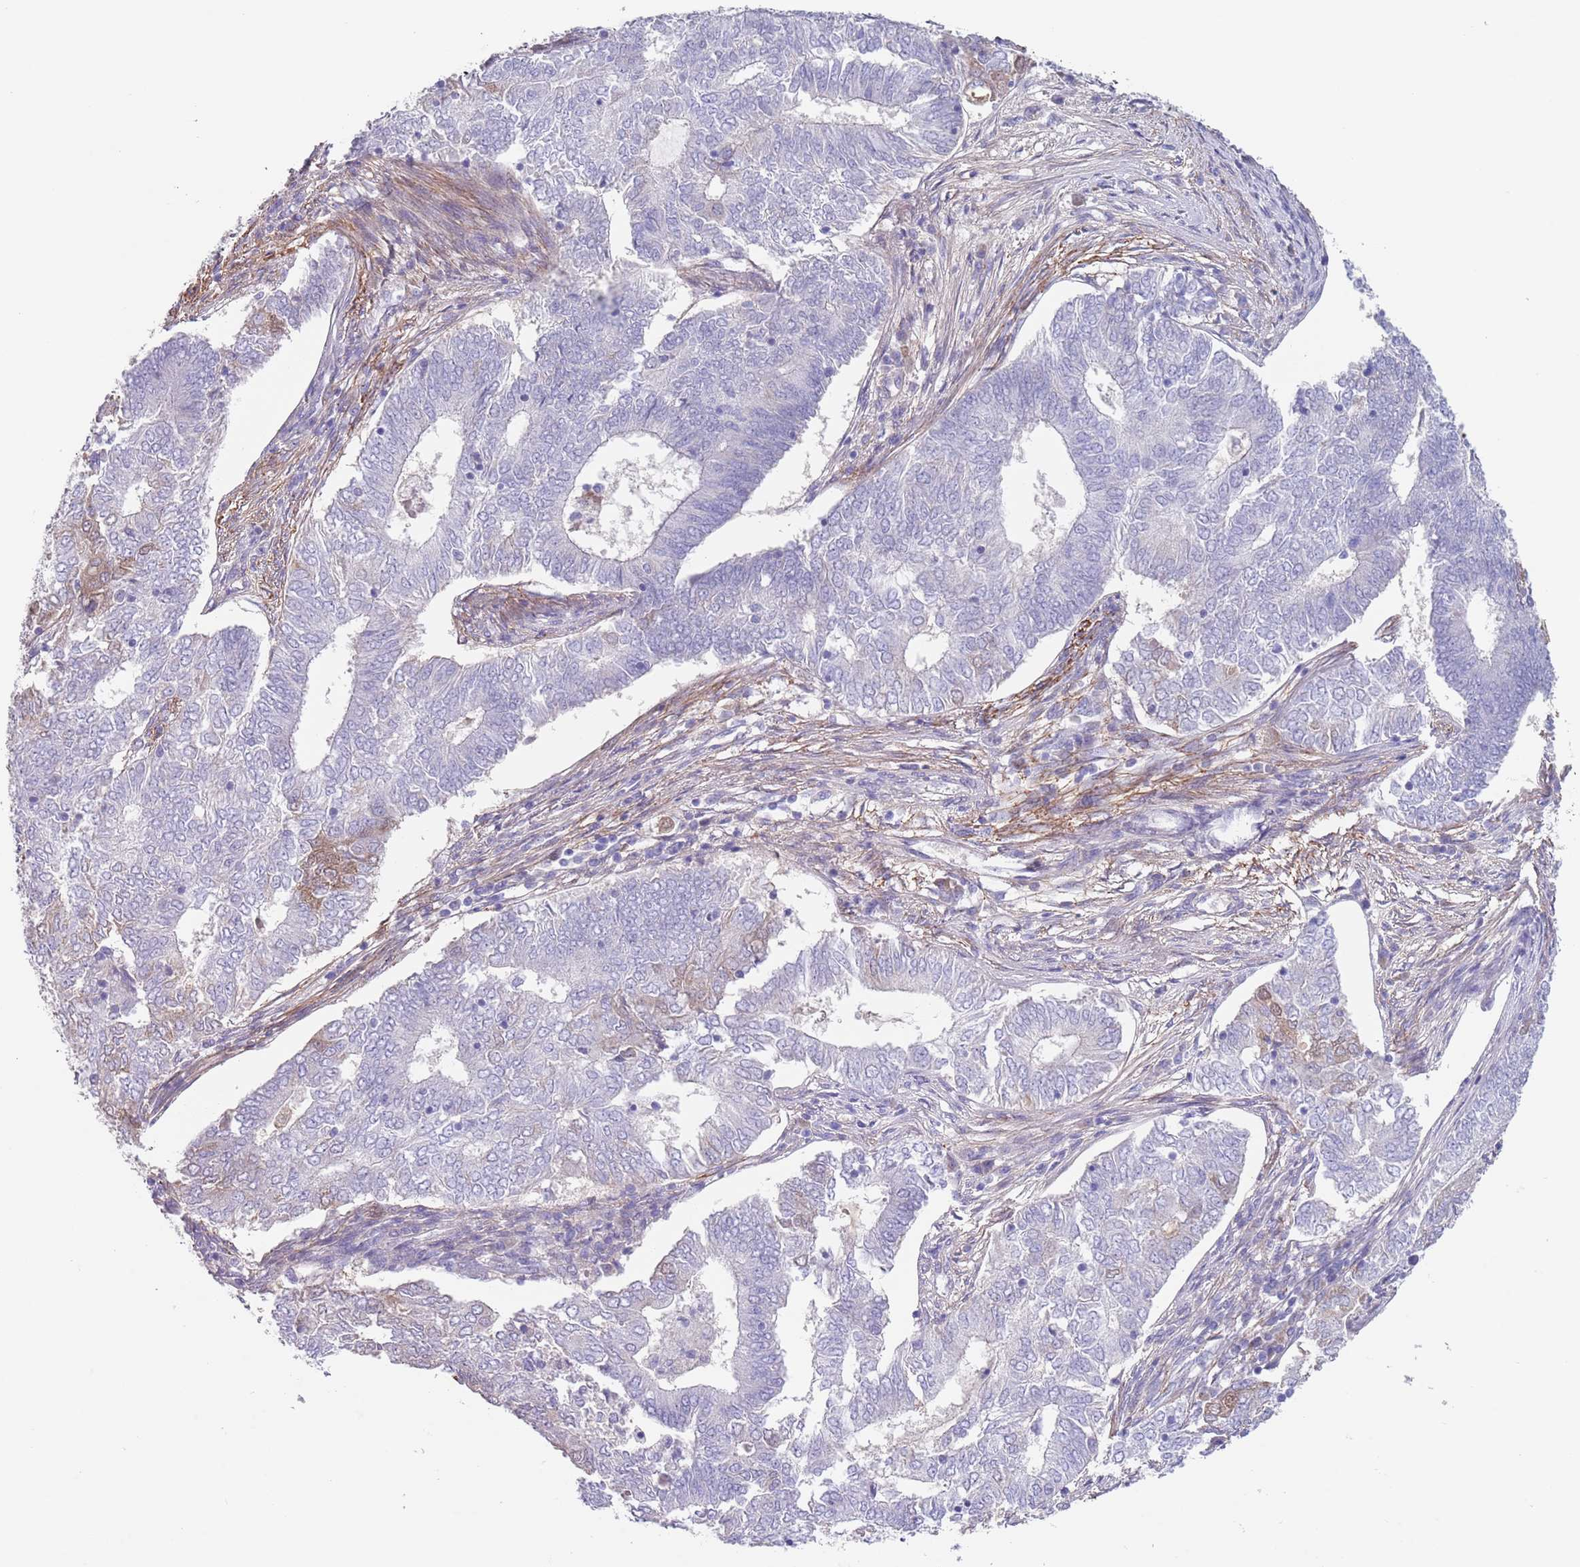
{"staining": {"intensity": "negative", "quantity": "none", "location": "none"}, "tissue": "endometrial cancer", "cell_type": "Tumor cells", "image_type": "cancer", "snomed": [{"axis": "morphology", "description": "Adenocarcinoma, NOS"}, {"axis": "topography", "description": "Endometrium"}], "caption": "An image of adenocarcinoma (endometrial) stained for a protein demonstrates no brown staining in tumor cells.", "gene": "RNF169", "patient": {"sex": "female", "age": 62}}